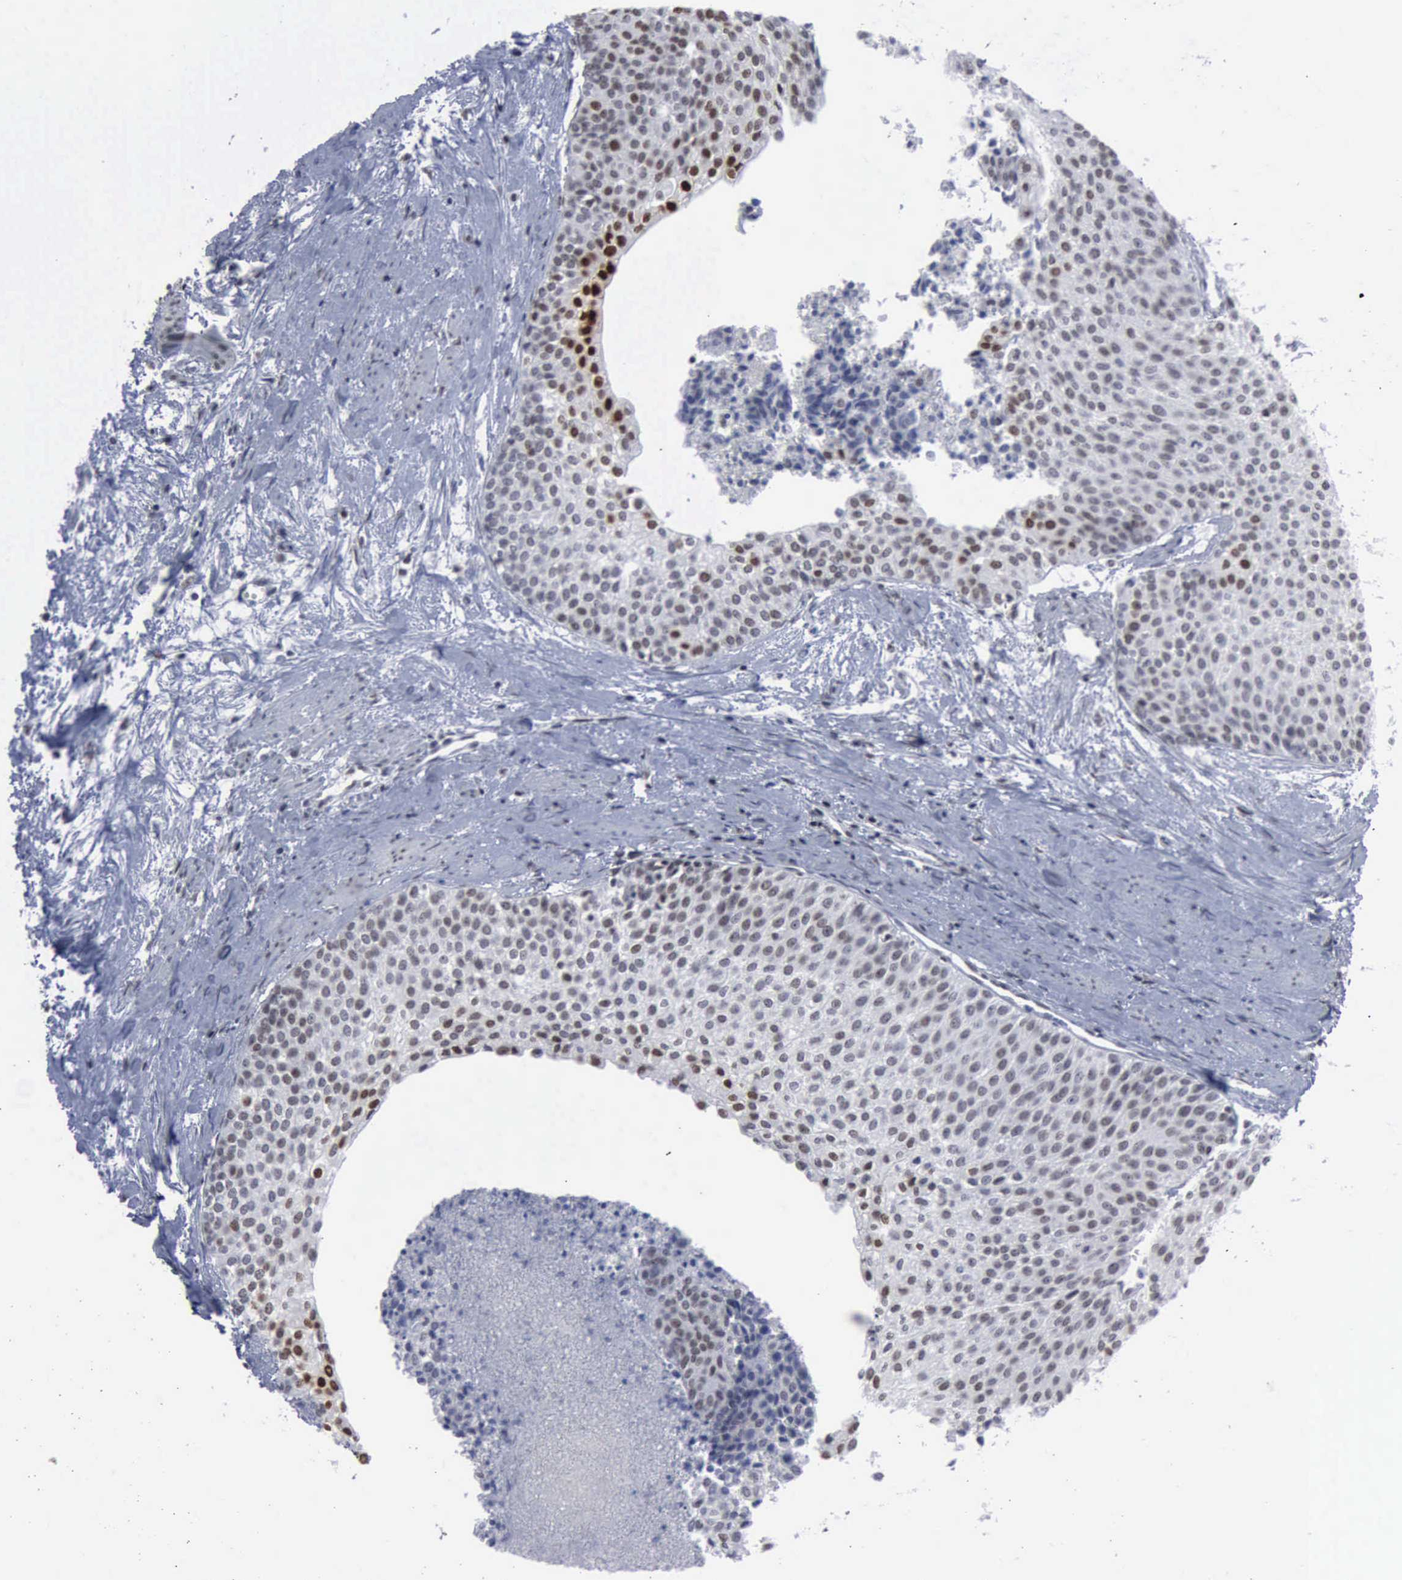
{"staining": {"intensity": "weak", "quantity": "<25%", "location": "nuclear"}, "tissue": "urothelial cancer", "cell_type": "Tumor cells", "image_type": "cancer", "snomed": [{"axis": "morphology", "description": "Urothelial carcinoma, Low grade"}, {"axis": "topography", "description": "Urinary bladder"}], "caption": "Protein analysis of urothelial cancer reveals no significant expression in tumor cells. Brightfield microscopy of IHC stained with DAB (3,3'-diaminobenzidine) (brown) and hematoxylin (blue), captured at high magnification.", "gene": "XPA", "patient": {"sex": "female", "age": 73}}